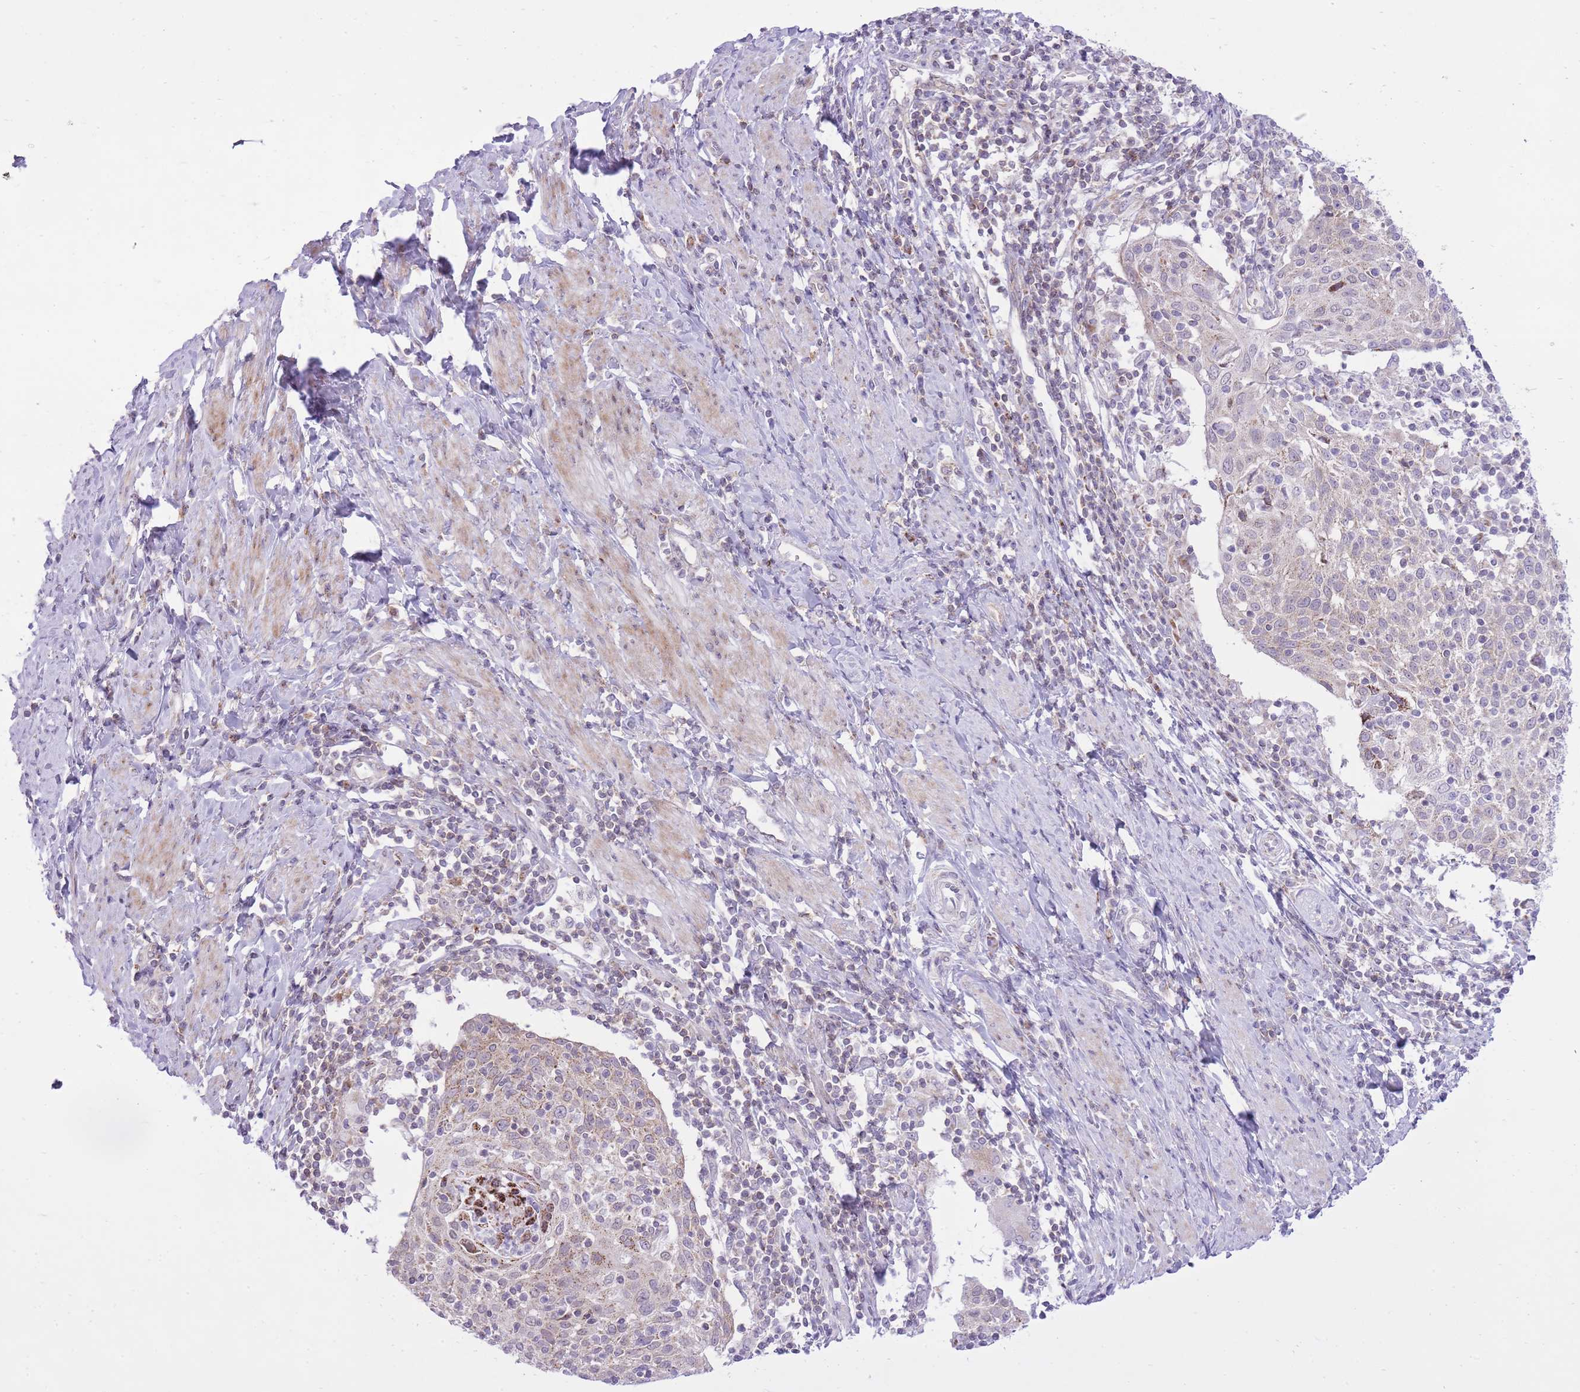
{"staining": {"intensity": "weak", "quantity": "25%-75%", "location": "cytoplasmic/membranous"}, "tissue": "cervical cancer", "cell_type": "Tumor cells", "image_type": "cancer", "snomed": [{"axis": "morphology", "description": "Squamous cell carcinoma, NOS"}, {"axis": "topography", "description": "Cervix"}], "caption": "The histopathology image demonstrates staining of cervical squamous cell carcinoma, revealing weak cytoplasmic/membranous protein positivity (brown color) within tumor cells.", "gene": "DENND2D", "patient": {"sex": "female", "age": 52}}